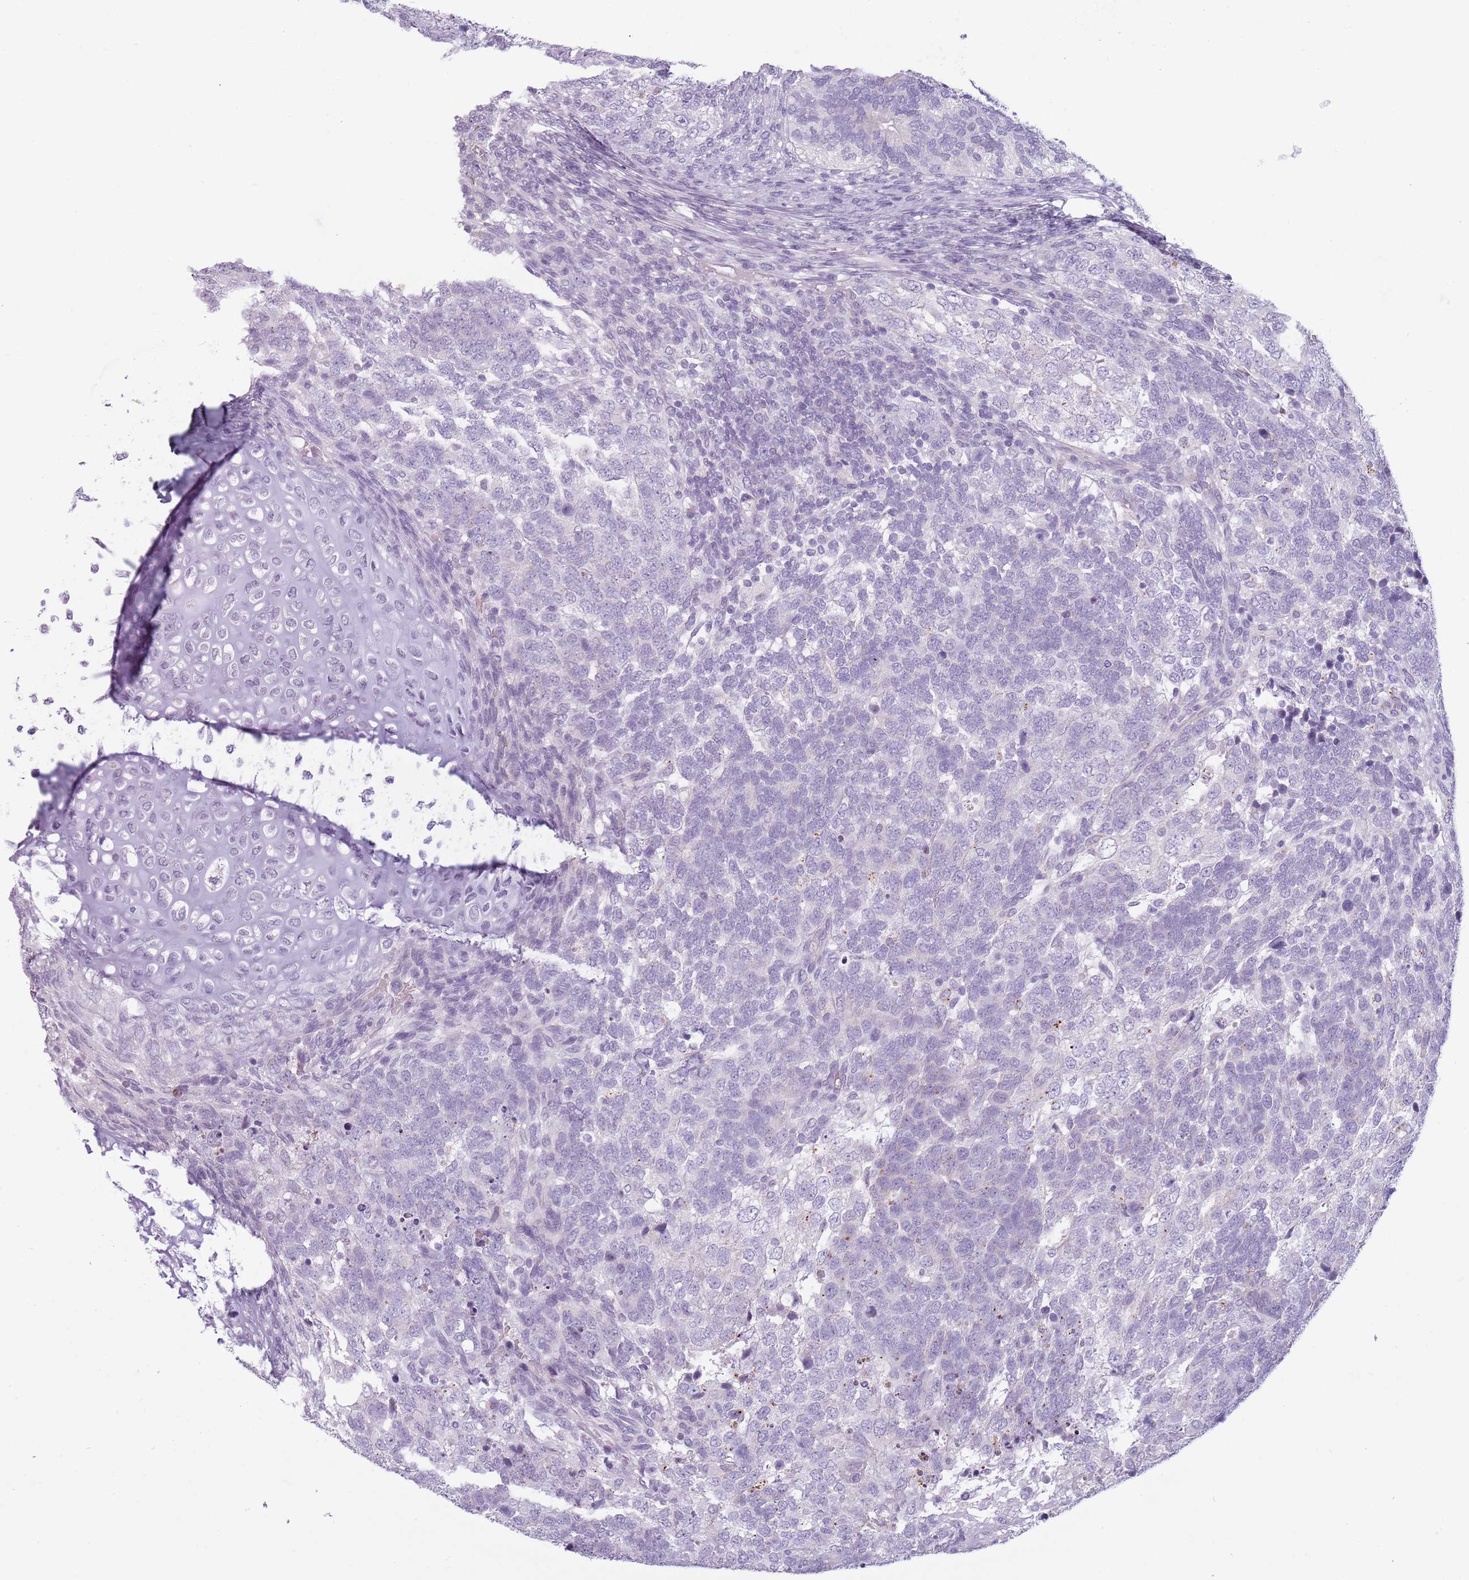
{"staining": {"intensity": "negative", "quantity": "none", "location": "none"}, "tissue": "testis cancer", "cell_type": "Tumor cells", "image_type": "cancer", "snomed": [{"axis": "morphology", "description": "Carcinoma, Embryonal, NOS"}, {"axis": "topography", "description": "Testis"}], "caption": "Tumor cells show no significant protein staining in testis cancer.", "gene": "MEGF8", "patient": {"sex": "male", "age": 23}}